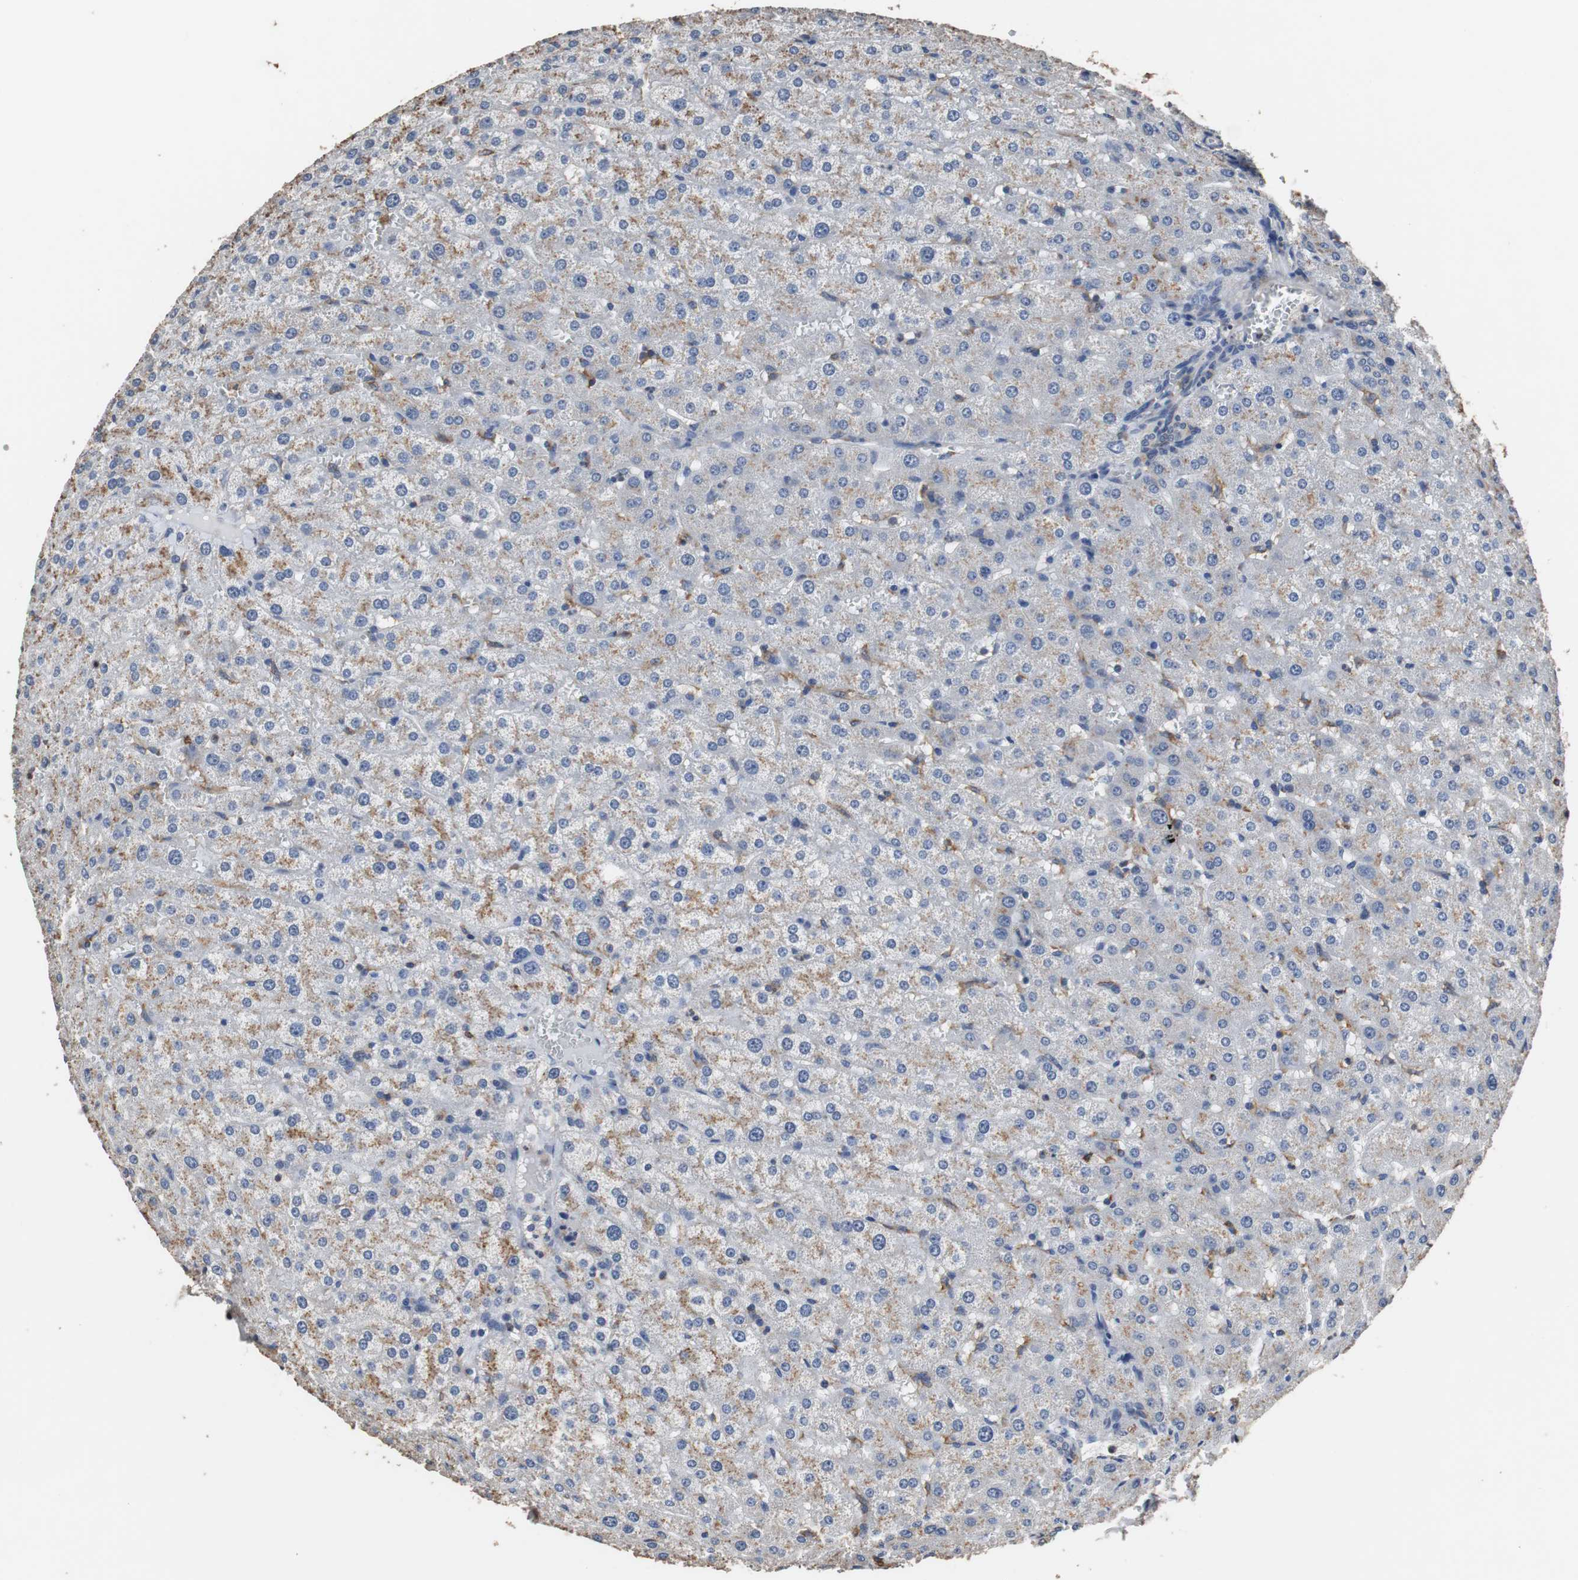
{"staining": {"intensity": "weak", "quantity": ">75%", "location": "cytoplasmic/membranous"}, "tissue": "liver", "cell_type": "Cholangiocytes", "image_type": "normal", "snomed": [{"axis": "morphology", "description": "Normal tissue, NOS"}, {"axis": "morphology", "description": "Fibrosis, NOS"}, {"axis": "topography", "description": "Liver"}], "caption": "The micrograph displays staining of unremarkable liver, revealing weak cytoplasmic/membranous protein staining (brown color) within cholangiocytes.", "gene": "SCIMP", "patient": {"sex": "female", "age": 29}}